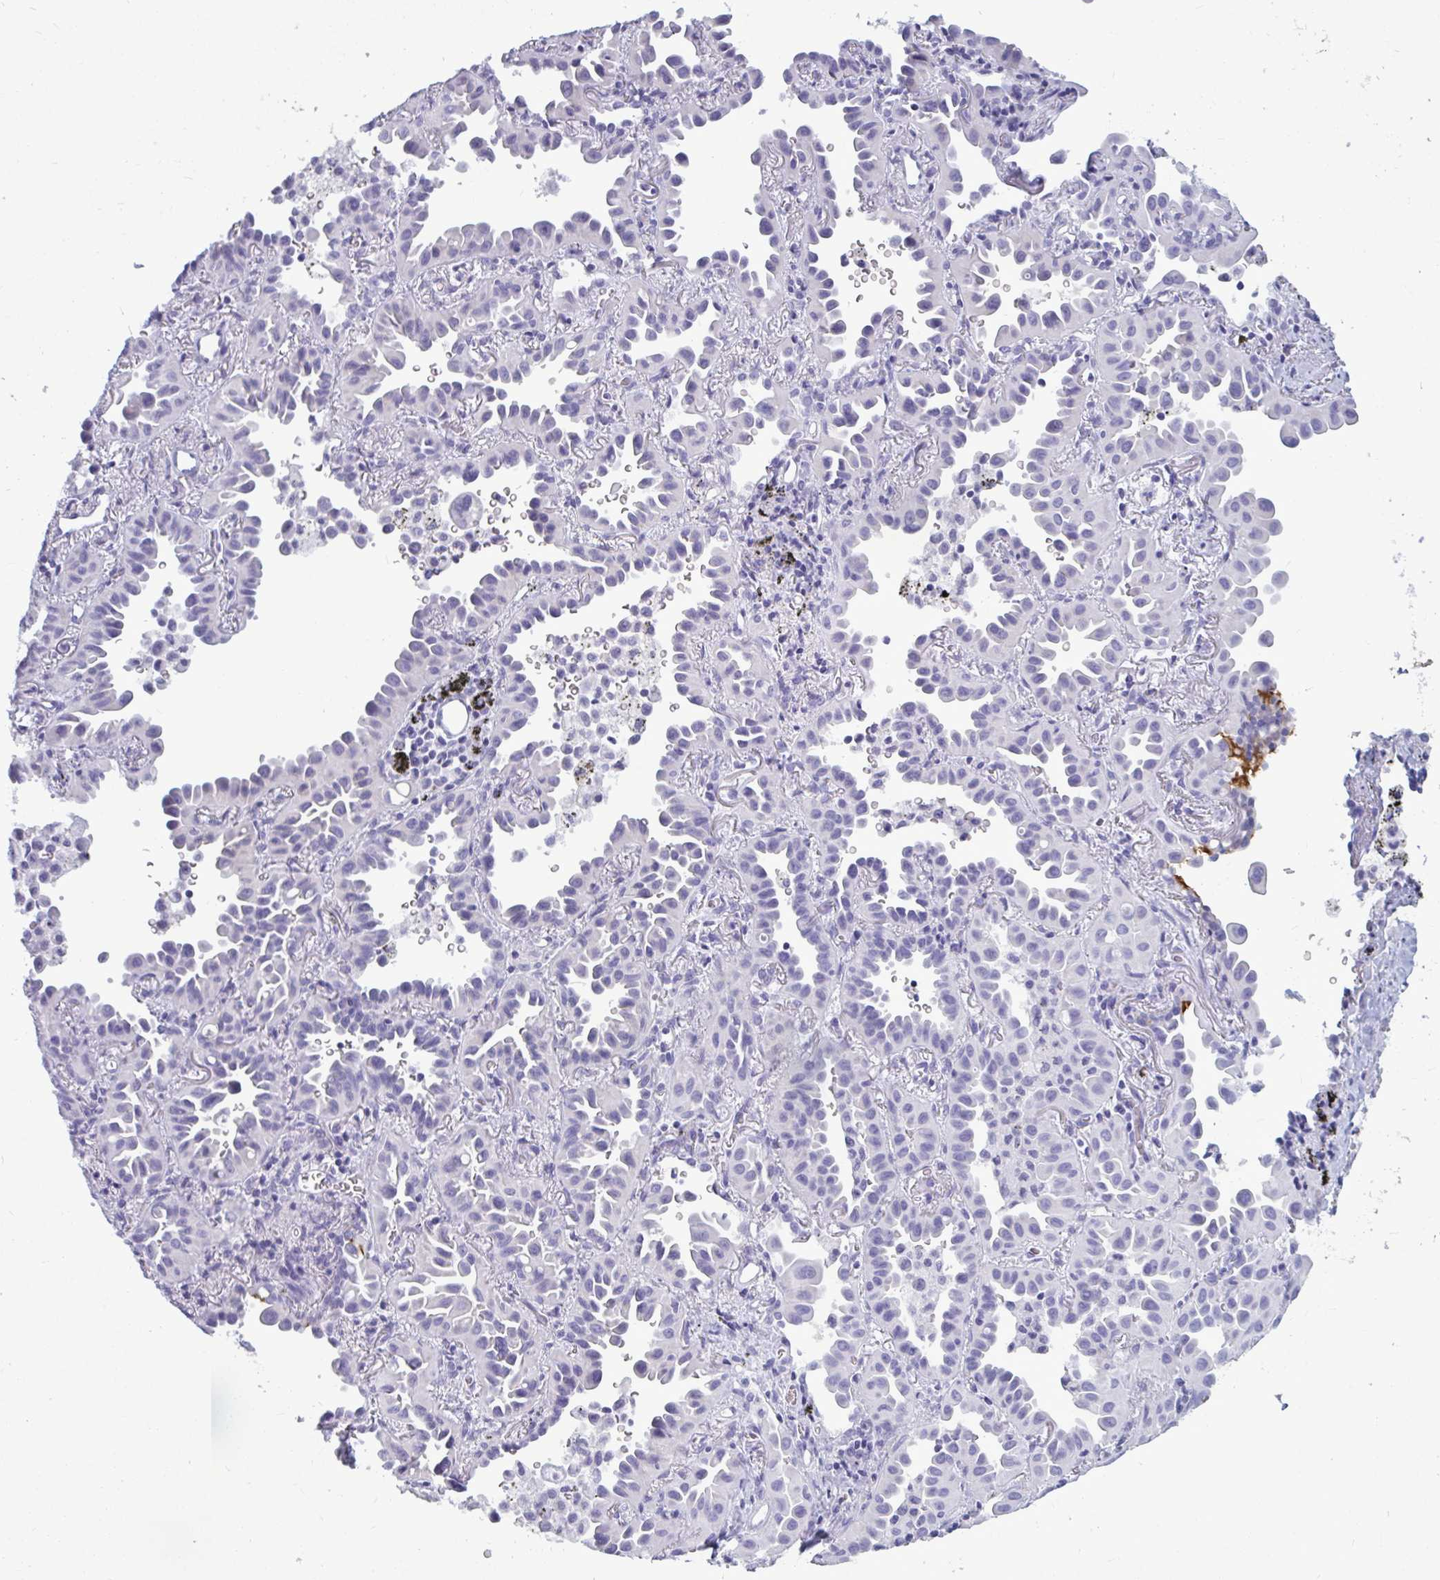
{"staining": {"intensity": "negative", "quantity": "none", "location": "none"}, "tissue": "lung cancer", "cell_type": "Tumor cells", "image_type": "cancer", "snomed": [{"axis": "morphology", "description": "Adenocarcinoma, NOS"}, {"axis": "topography", "description": "Lung"}], "caption": "High magnification brightfield microscopy of lung adenocarcinoma stained with DAB (3,3'-diaminobenzidine) (brown) and counterstained with hematoxylin (blue): tumor cells show no significant staining. The staining was performed using DAB (3,3'-diaminobenzidine) to visualize the protein expression in brown, while the nuclei were stained in blue with hematoxylin (Magnification: 20x).", "gene": "BBS10", "patient": {"sex": "male", "age": 68}}